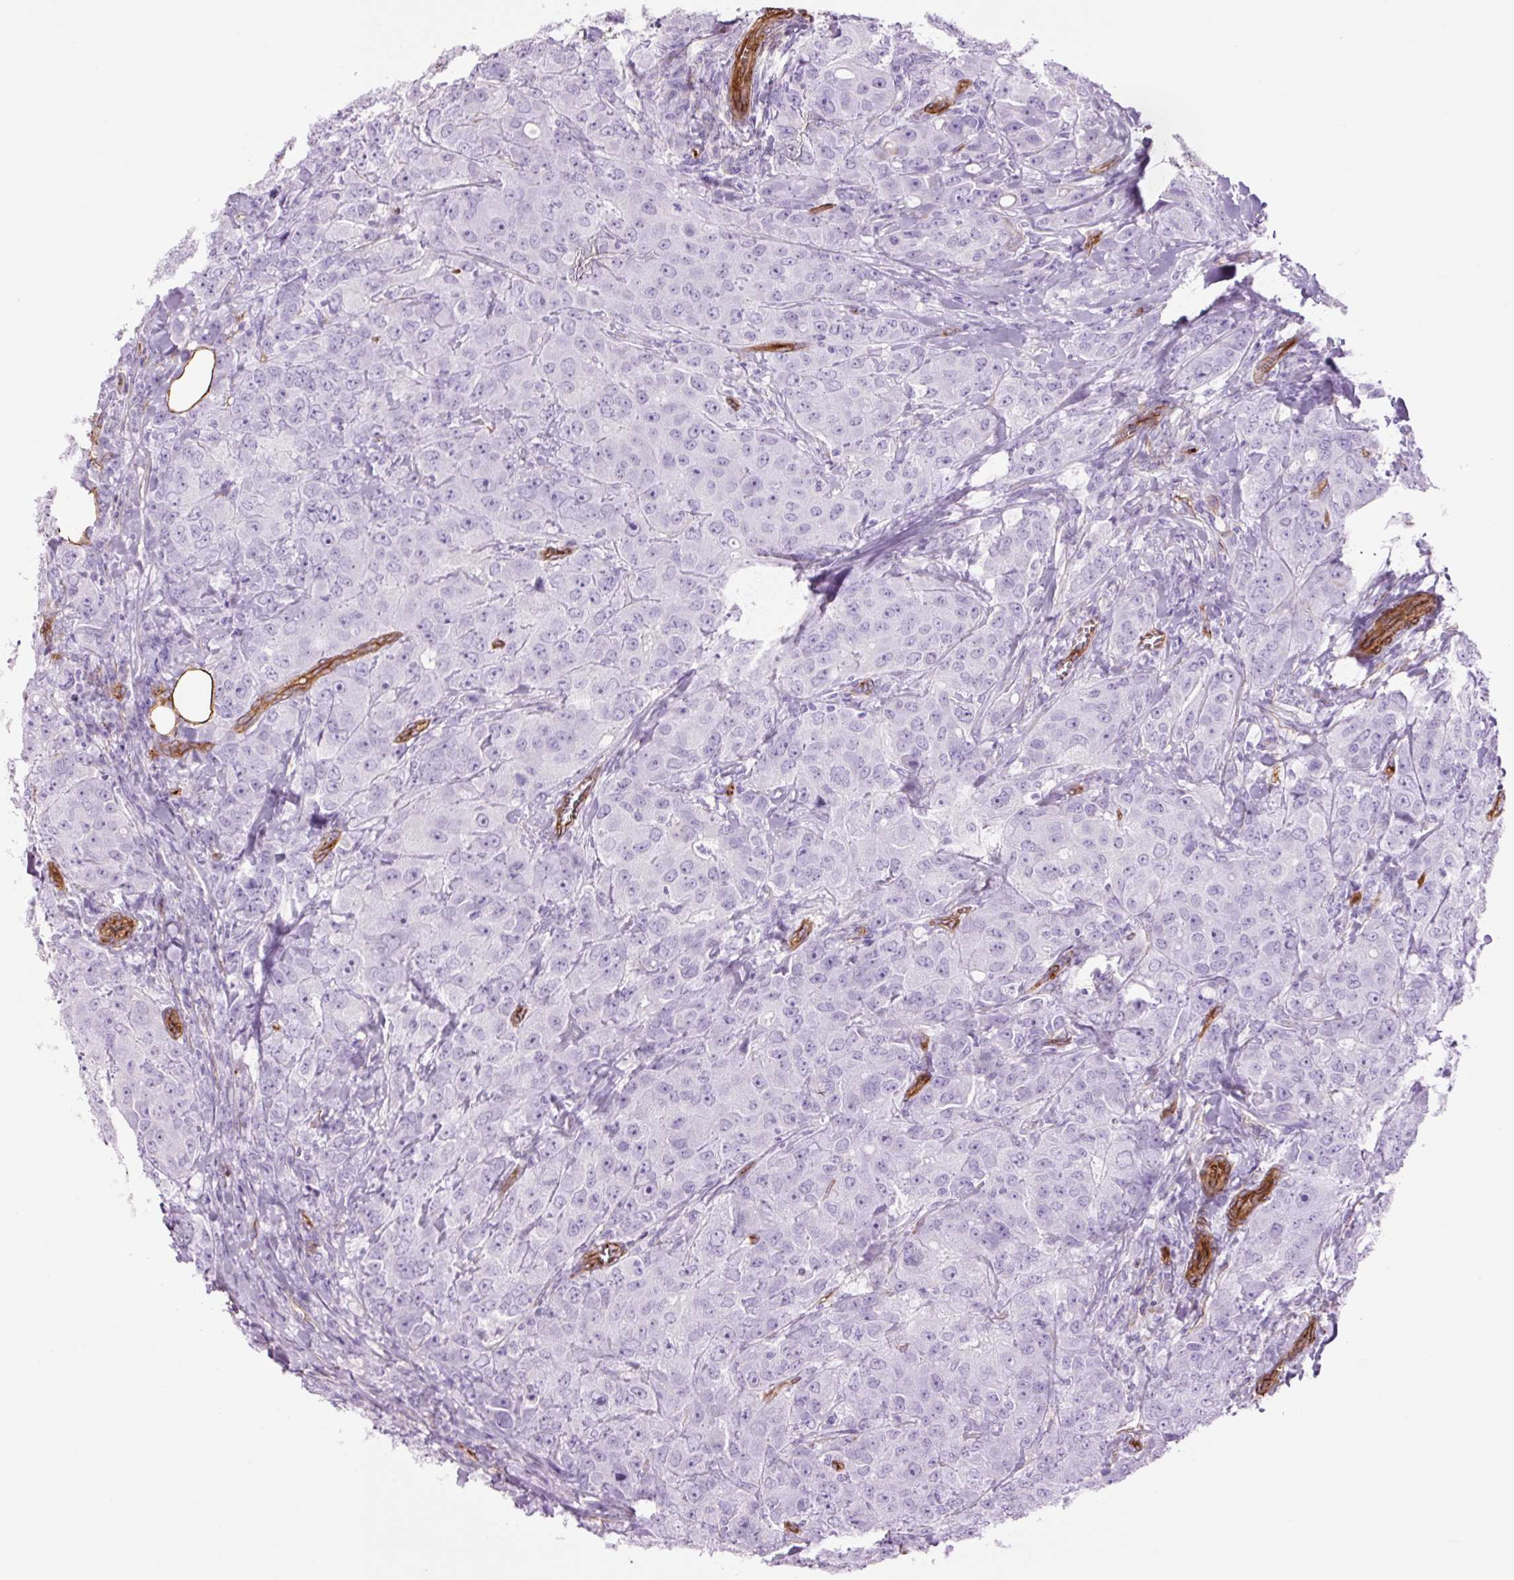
{"staining": {"intensity": "negative", "quantity": "none", "location": "none"}, "tissue": "breast cancer", "cell_type": "Tumor cells", "image_type": "cancer", "snomed": [{"axis": "morphology", "description": "Duct carcinoma"}, {"axis": "topography", "description": "Breast"}], "caption": "IHC of infiltrating ductal carcinoma (breast) exhibits no positivity in tumor cells.", "gene": "CAV1", "patient": {"sex": "female", "age": 43}}